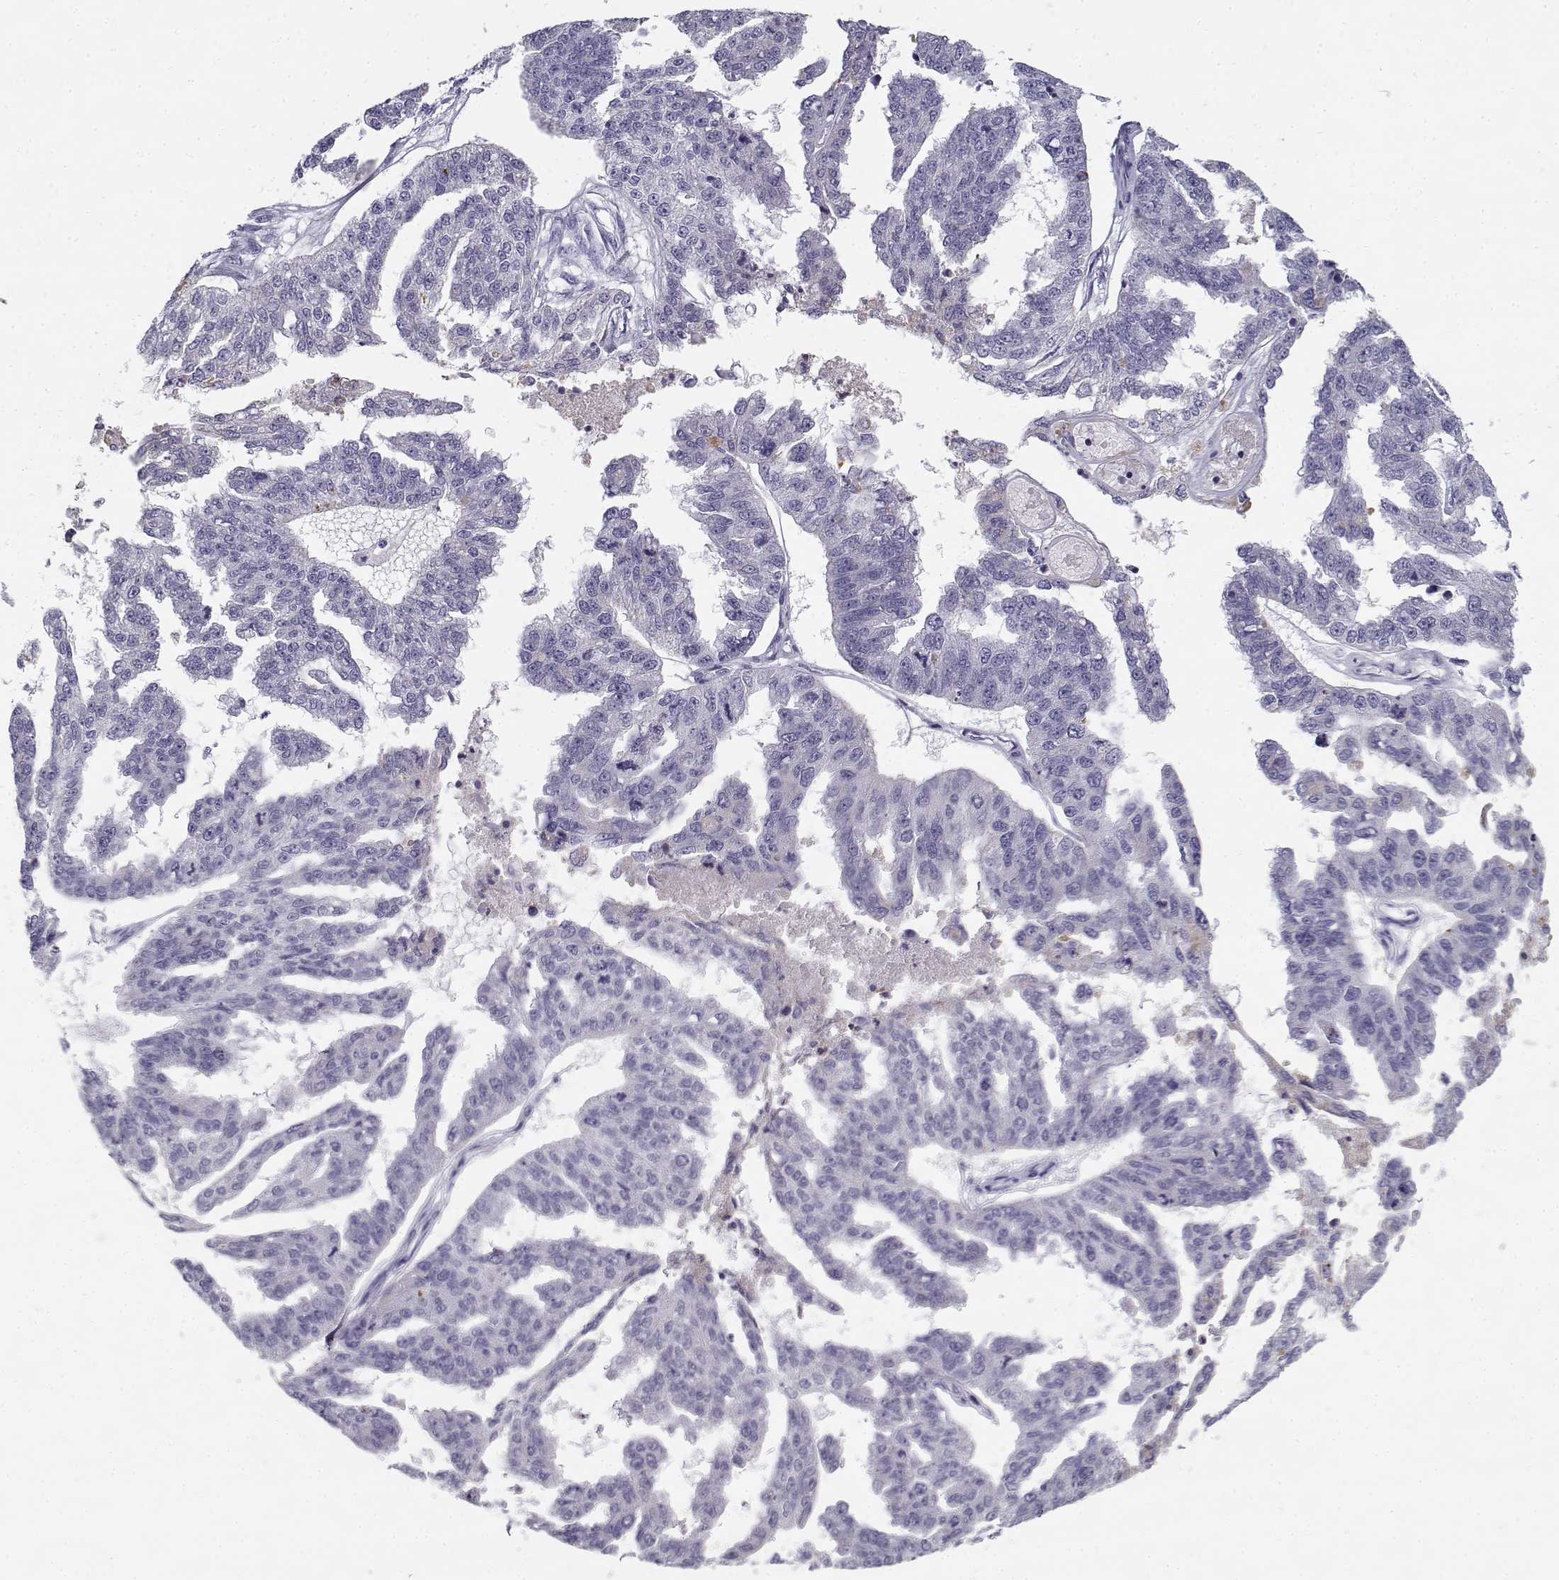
{"staining": {"intensity": "negative", "quantity": "none", "location": "none"}, "tissue": "ovarian cancer", "cell_type": "Tumor cells", "image_type": "cancer", "snomed": [{"axis": "morphology", "description": "Cystadenocarcinoma, serous, NOS"}, {"axis": "topography", "description": "Ovary"}], "caption": "The IHC image has no significant staining in tumor cells of serous cystadenocarcinoma (ovarian) tissue.", "gene": "CREB3L3", "patient": {"sex": "female", "age": 58}}